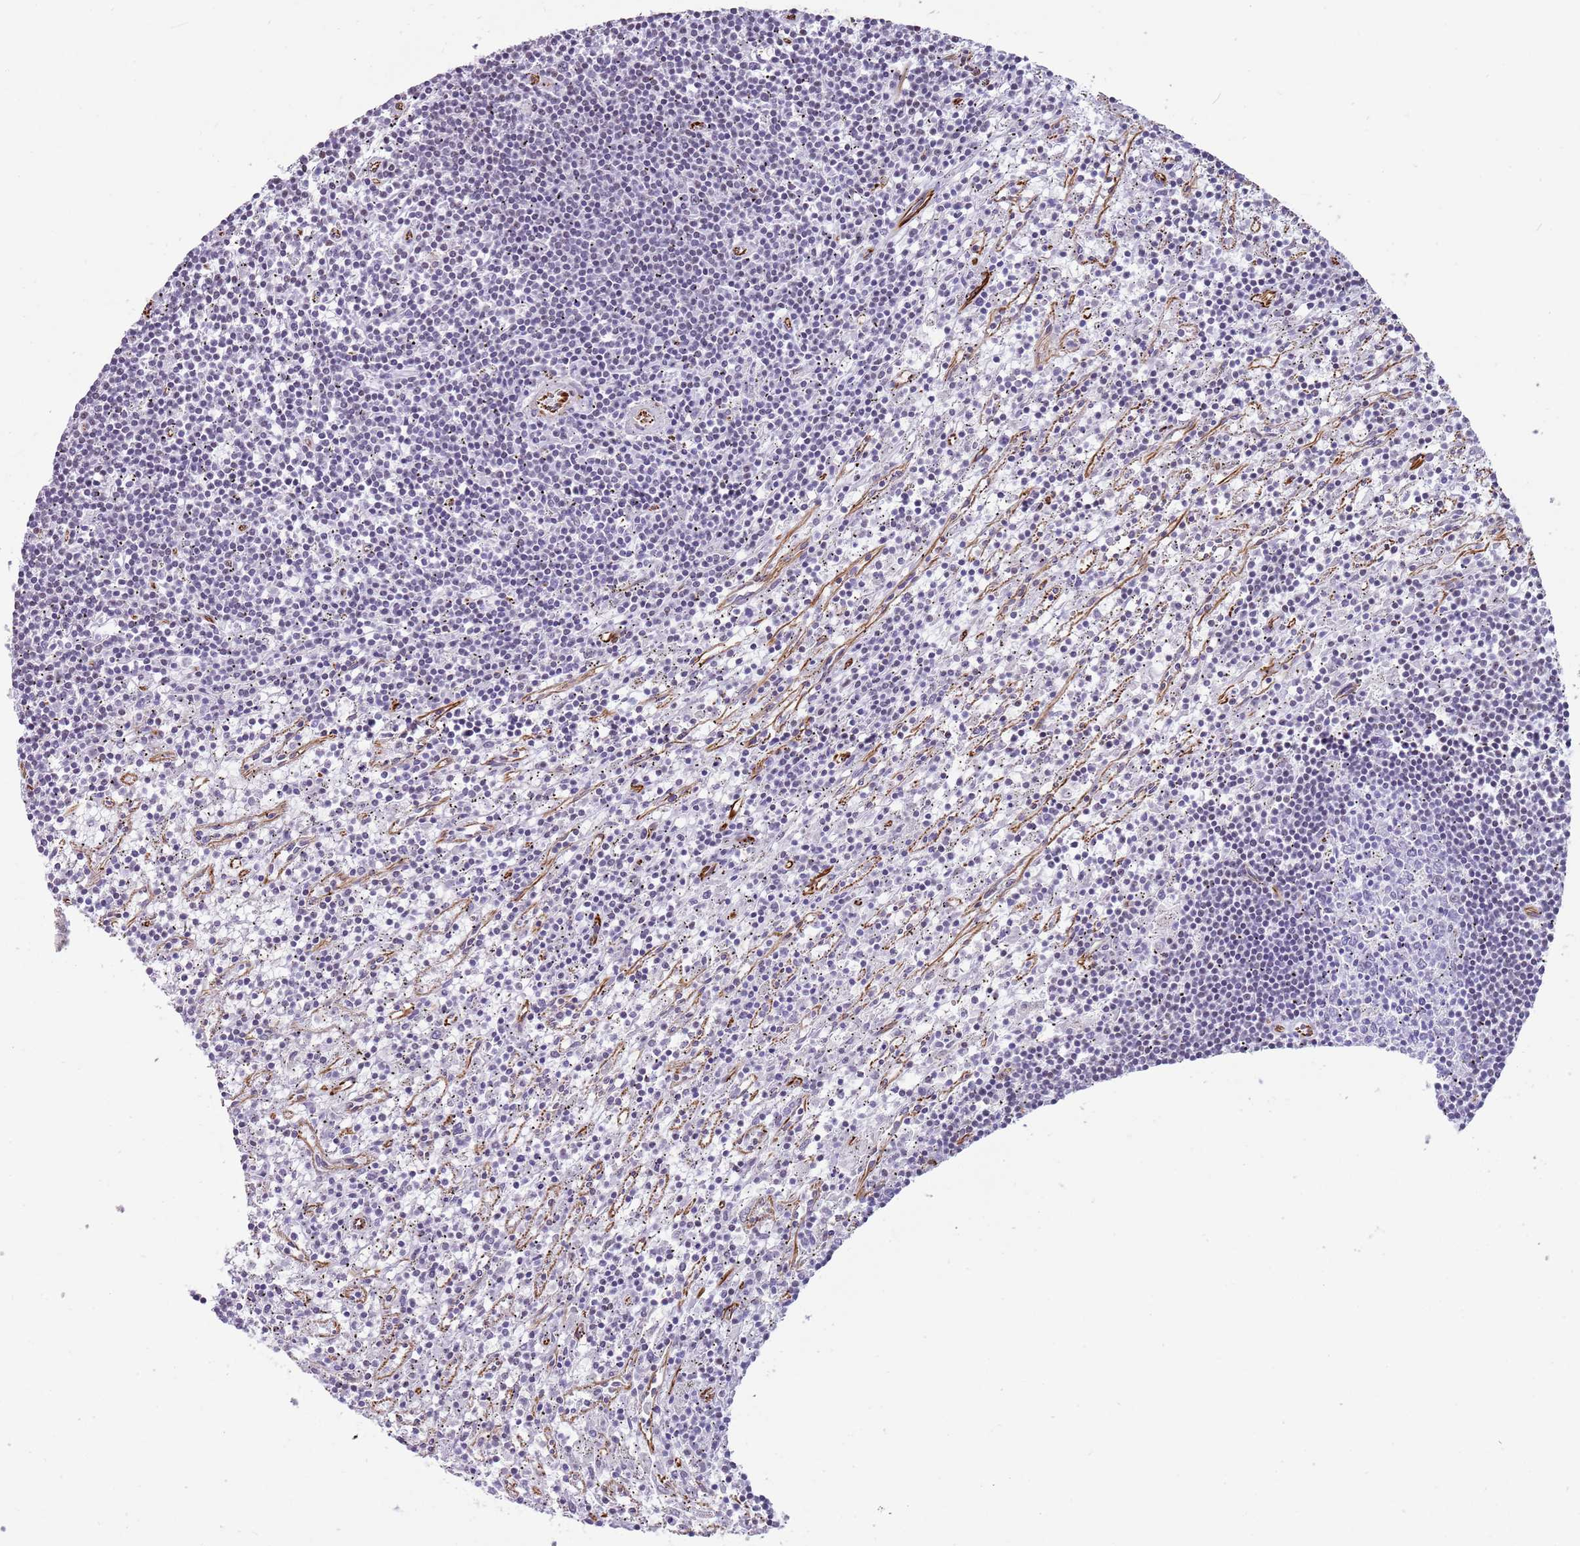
{"staining": {"intensity": "negative", "quantity": "none", "location": "none"}, "tissue": "lymphoma", "cell_type": "Tumor cells", "image_type": "cancer", "snomed": [{"axis": "morphology", "description": "Malignant lymphoma, non-Hodgkin's type, Low grade"}, {"axis": "topography", "description": "Spleen"}], "caption": "Low-grade malignant lymphoma, non-Hodgkin's type was stained to show a protein in brown. There is no significant staining in tumor cells.", "gene": "NBPF3", "patient": {"sex": "male", "age": 76}}